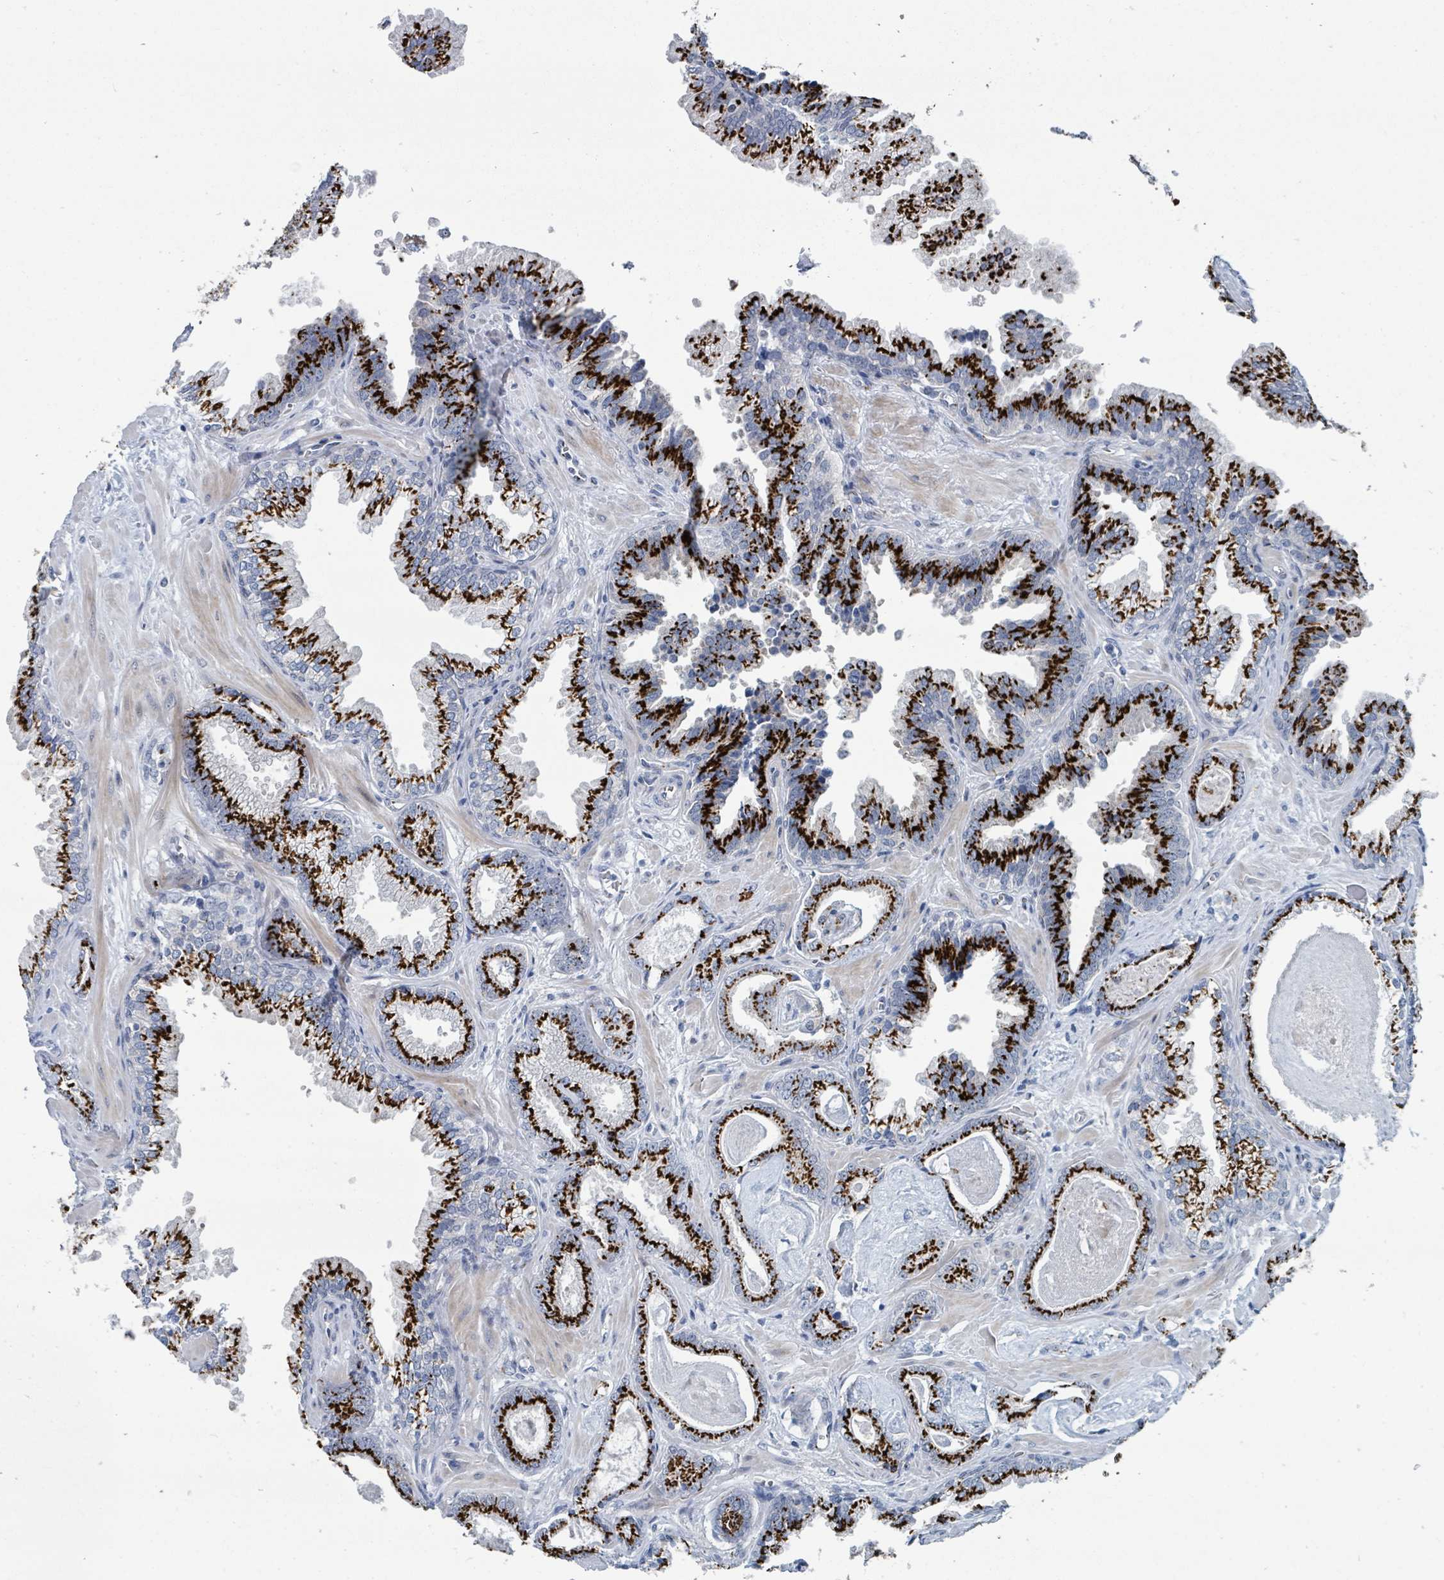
{"staining": {"intensity": "strong", "quantity": ">75%", "location": "cytoplasmic/membranous"}, "tissue": "prostate cancer", "cell_type": "Tumor cells", "image_type": "cancer", "snomed": [{"axis": "morphology", "description": "Adenocarcinoma, Low grade"}, {"axis": "topography", "description": "Prostate"}], "caption": "DAB (3,3'-diaminobenzidine) immunohistochemical staining of human adenocarcinoma (low-grade) (prostate) demonstrates strong cytoplasmic/membranous protein staining in approximately >75% of tumor cells.", "gene": "DCAF5", "patient": {"sex": "male", "age": 60}}